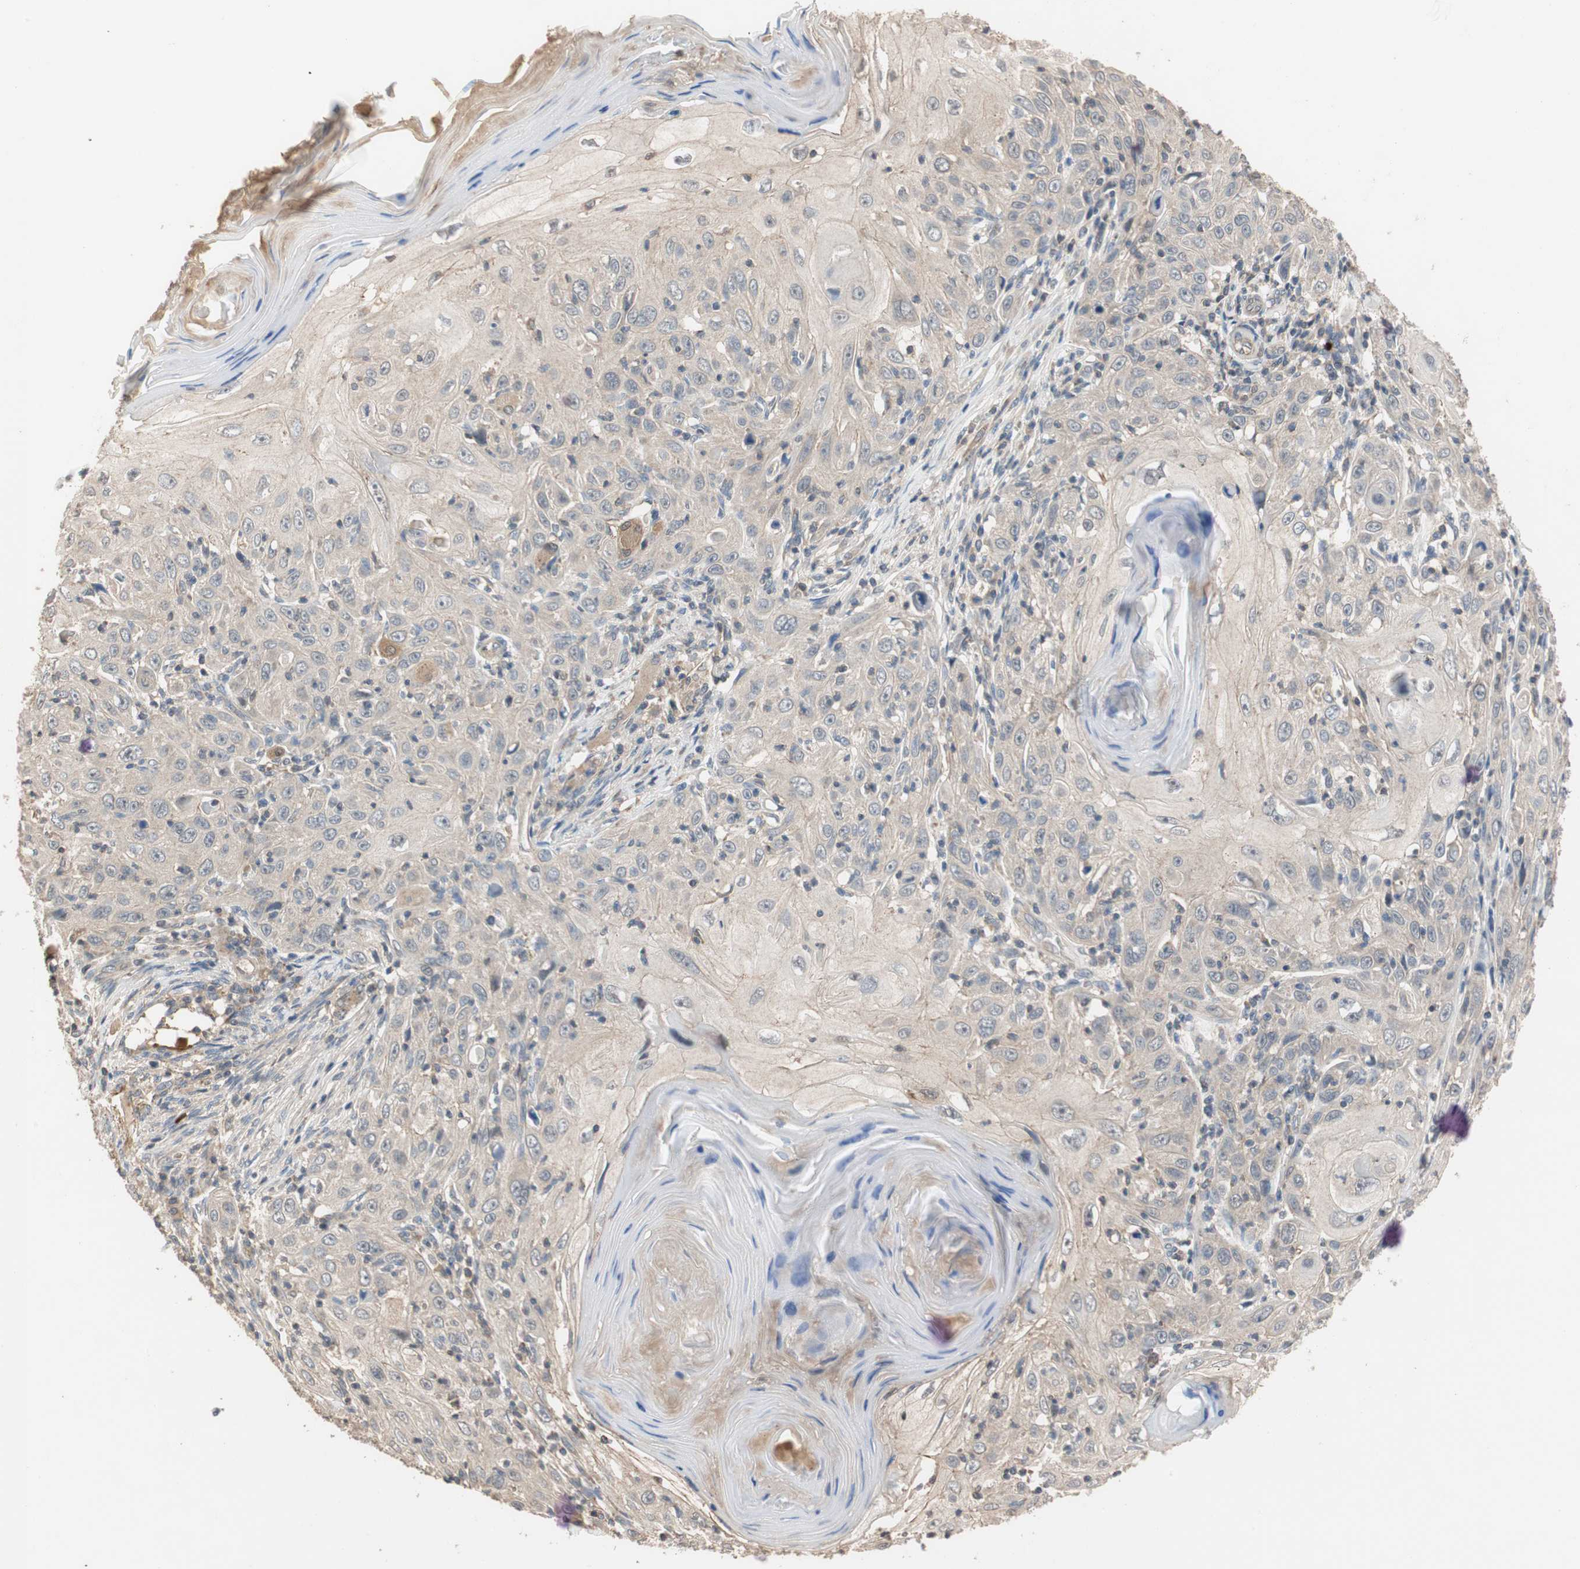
{"staining": {"intensity": "weak", "quantity": ">75%", "location": "cytoplasmic/membranous"}, "tissue": "skin cancer", "cell_type": "Tumor cells", "image_type": "cancer", "snomed": [{"axis": "morphology", "description": "Squamous cell carcinoma, NOS"}, {"axis": "topography", "description": "Skin"}], "caption": "The histopathology image demonstrates a brown stain indicating the presence of a protein in the cytoplasmic/membranous of tumor cells in skin squamous cell carcinoma.", "gene": "MAP4K2", "patient": {"sex": "female", "age": 88}}